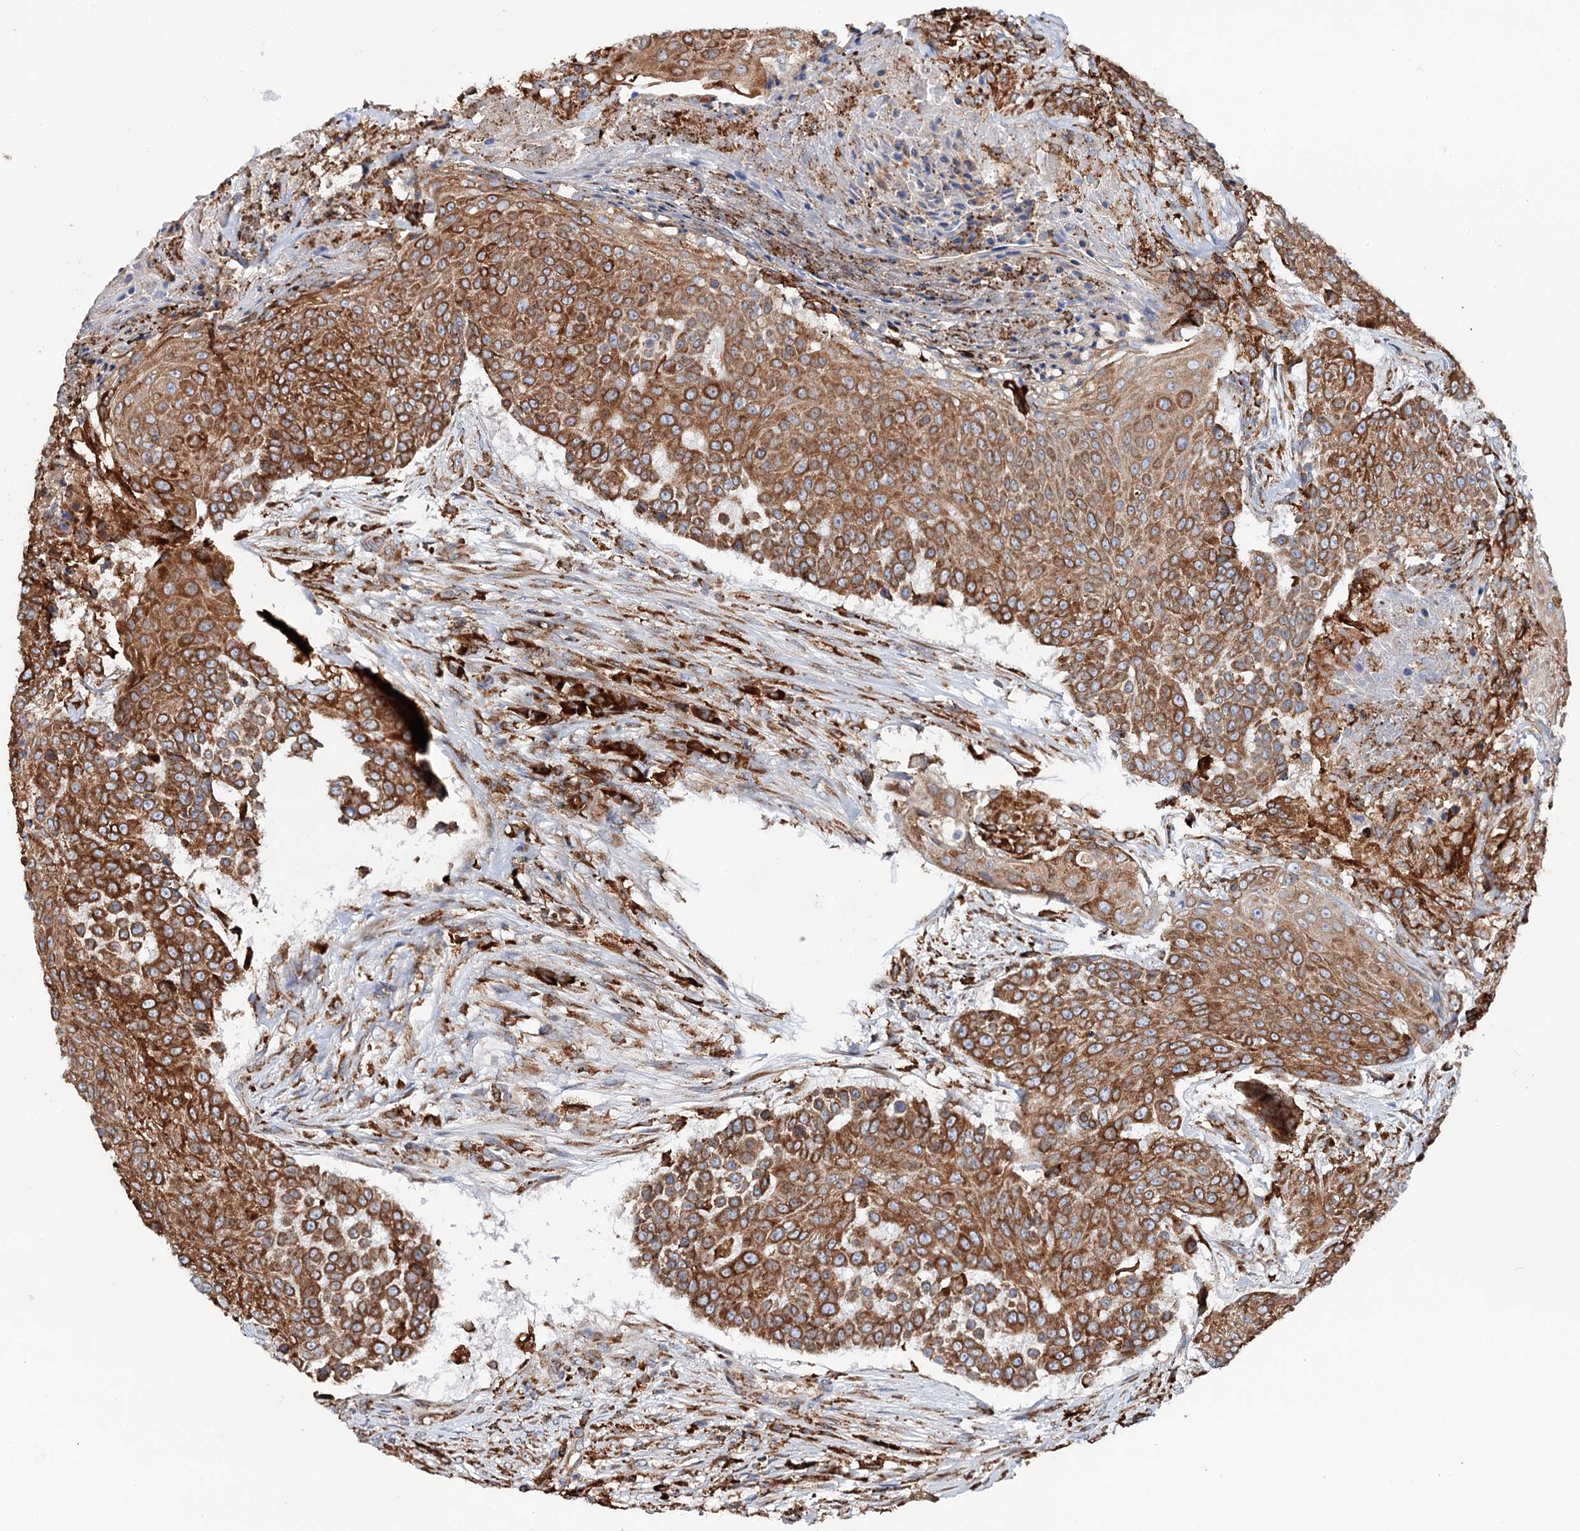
{"staining": {"intensity": "strong", "quantity": ">75%", "location": "cytoplasmic/membranous"}, "tissue": "urothelial cancer", "cell_type": "Tumor cells", "image_type": "cancer", "snomed": [{"axis": "morphology", "description": "Urothelial carcinoma, High grade"}, {"axis": "topography", "description": "Urinary bladder"}], "caption": "Immunohistochemistry (IHC) micrograph of neoplastic tissue: high-grade urothelial carcinoma stained using immunohistochemistry reveals high levels of strong protein expression localized specifically in the cytoplasmic/membranous of tumor cells, appearing as a cytoplasmic/membranous brown color.", "gene": "ERP29", "patient": {"sex": "female", "age": 63}}